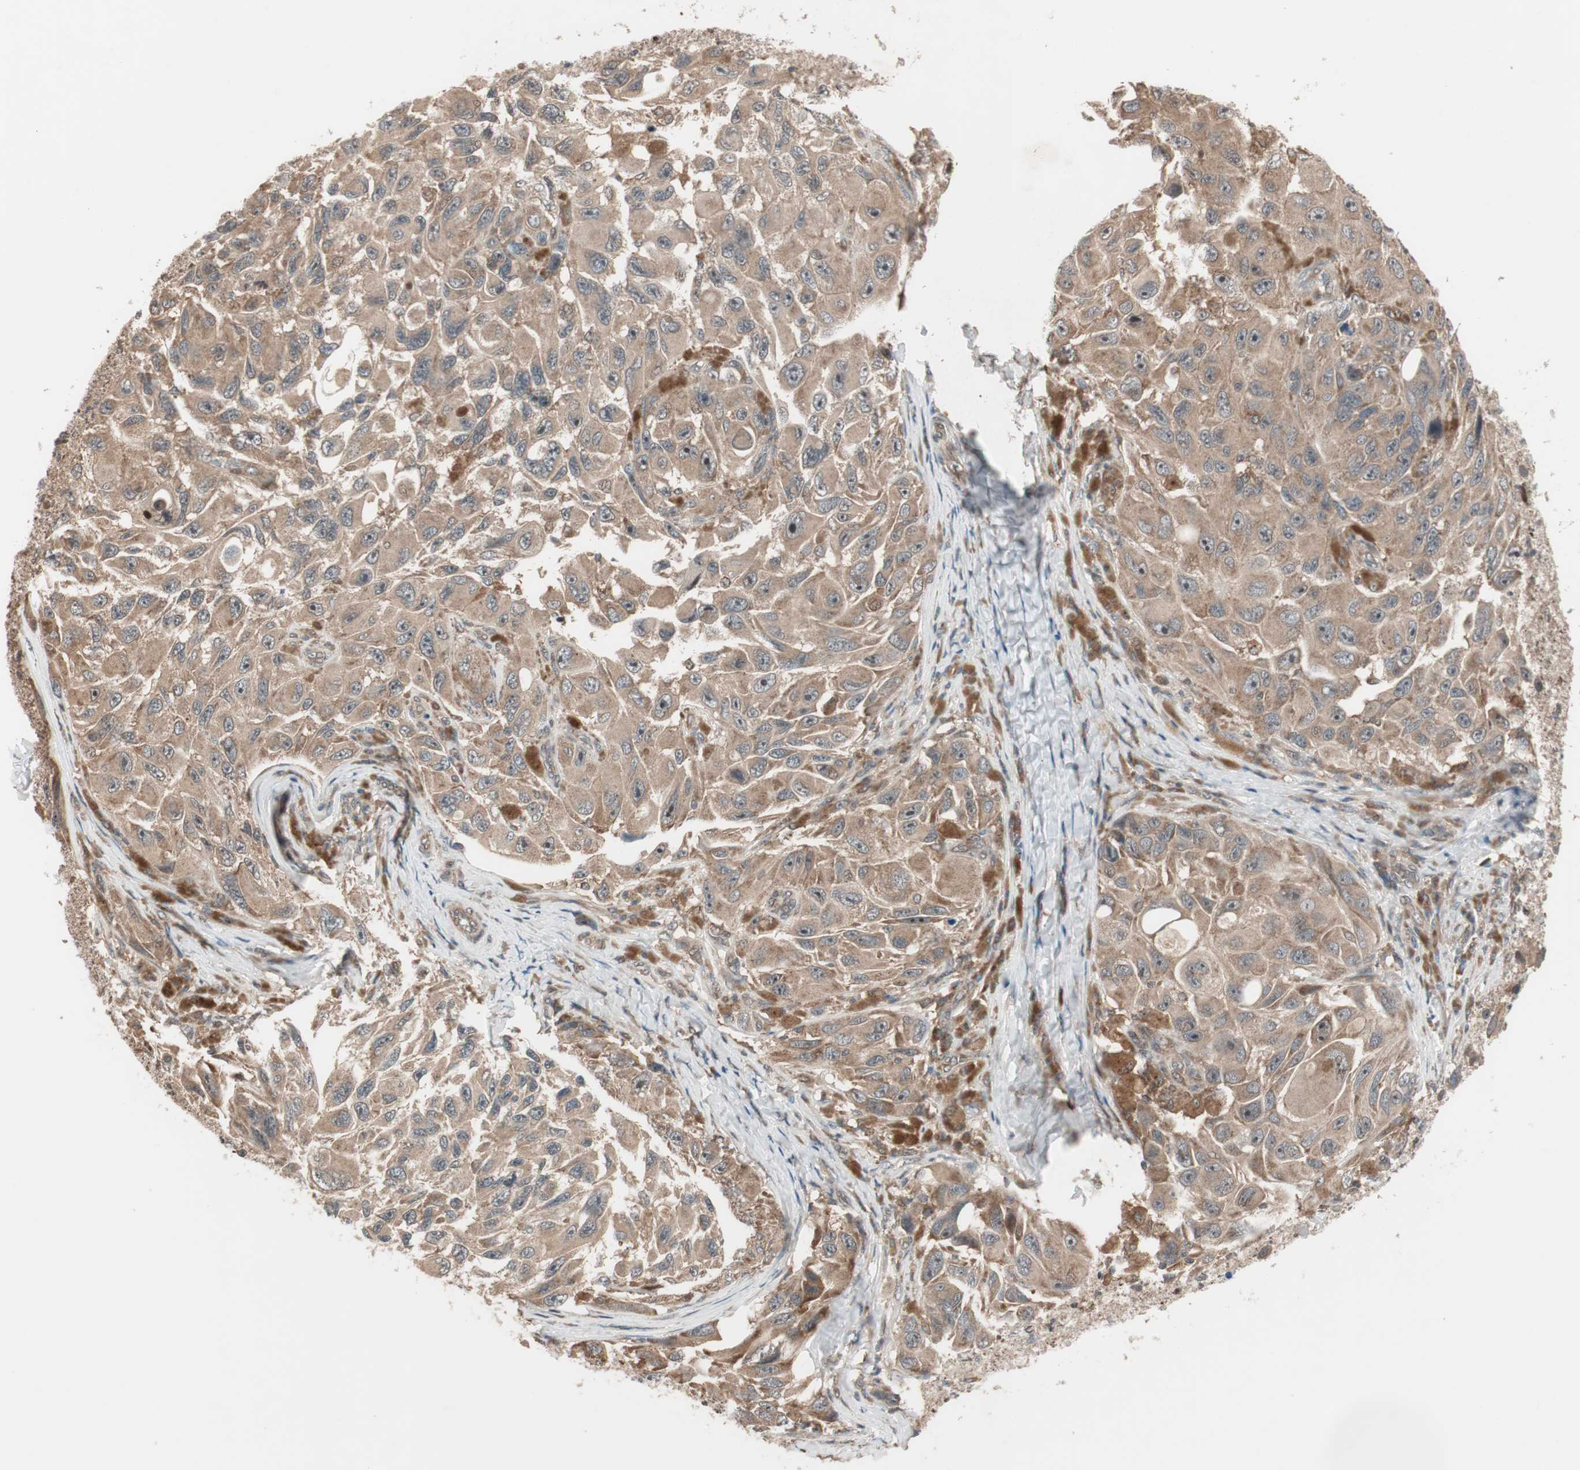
{"staining": {"intensity": "moderate", "quantity": ">75%", "location": "cytoplasmic/membranous"}, "tissue": "melanoma", "cell_type": "Tumor cells", "image_type": "cancer", "snomed": [{"axis": "morphology", "description": "Malignant melanoma, NOS"}, {"axis": "topography", "description": "Skin"}], "caption": "The immunohistochemical stain highlights moderate cytoplasmic/membranous staining in tumor cells of malignant melanoma tissue.", "gene": "FBXO5", "patient": {"sex": "female", "age": 73}}